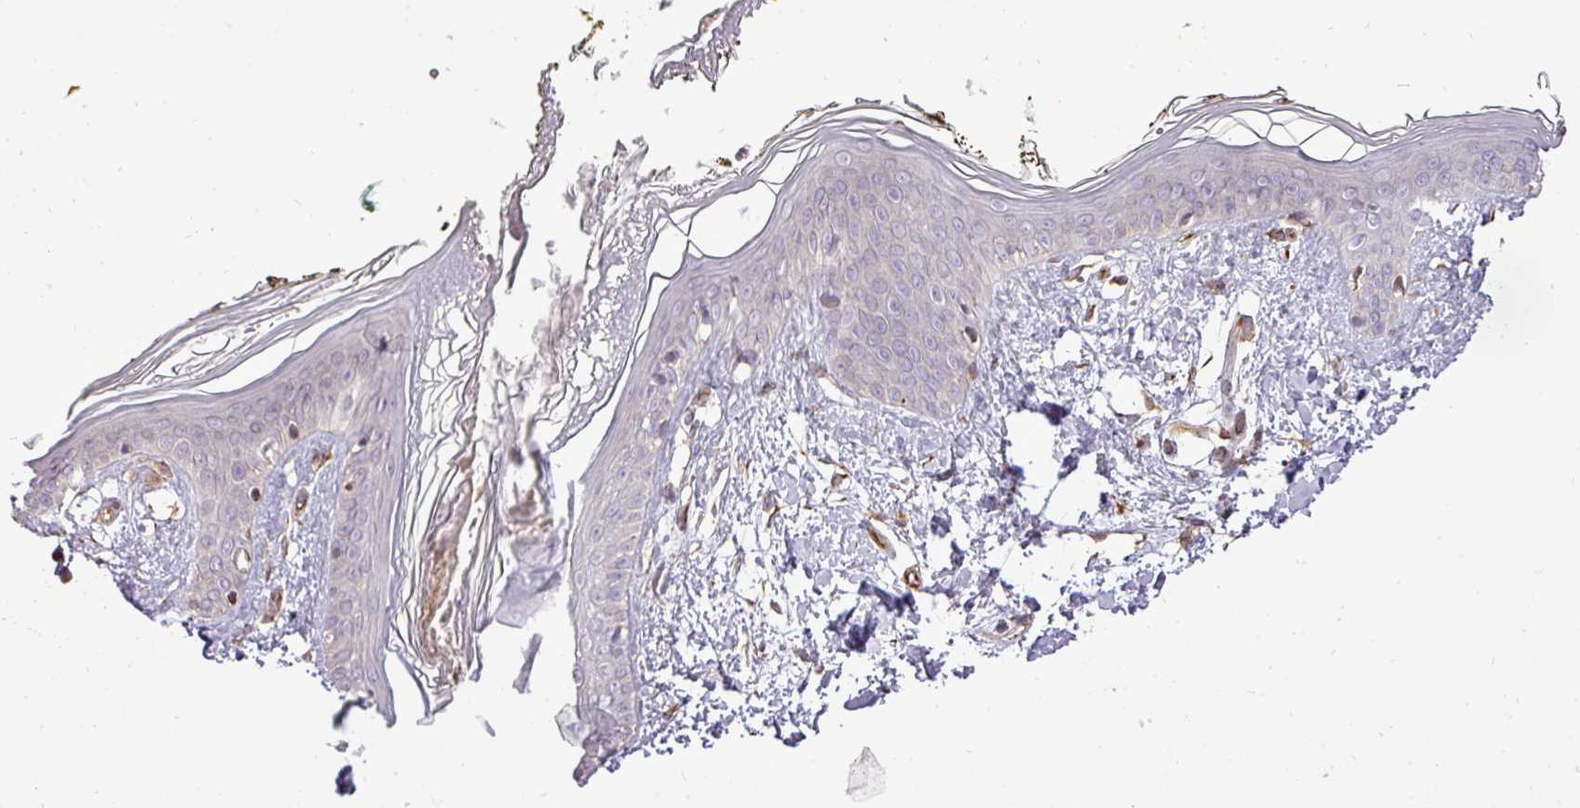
{"staining": {"intensity": "negative", "quantity": "none", "location": "none"}, "tissue": "skin", "cell_type": "Fibroblasts", "image_type": "normal", "snomed": [{"axis": "morphology", "description": "Normal tissue, NOS"}, {"axis": "topography", "description": "Skin"}], "caption": "This is a photomicrograph of immunohistochemistry (IHC) staining of benign skin, which shows no expression in fibroblasts. (Stains: DAB immunohistochemistry with hematoxylin counter stain, Microscopy: brightfield microscopy at high magnification).", "gene": "PDRG1", "patient": {"sex": "female", "age": 34}}